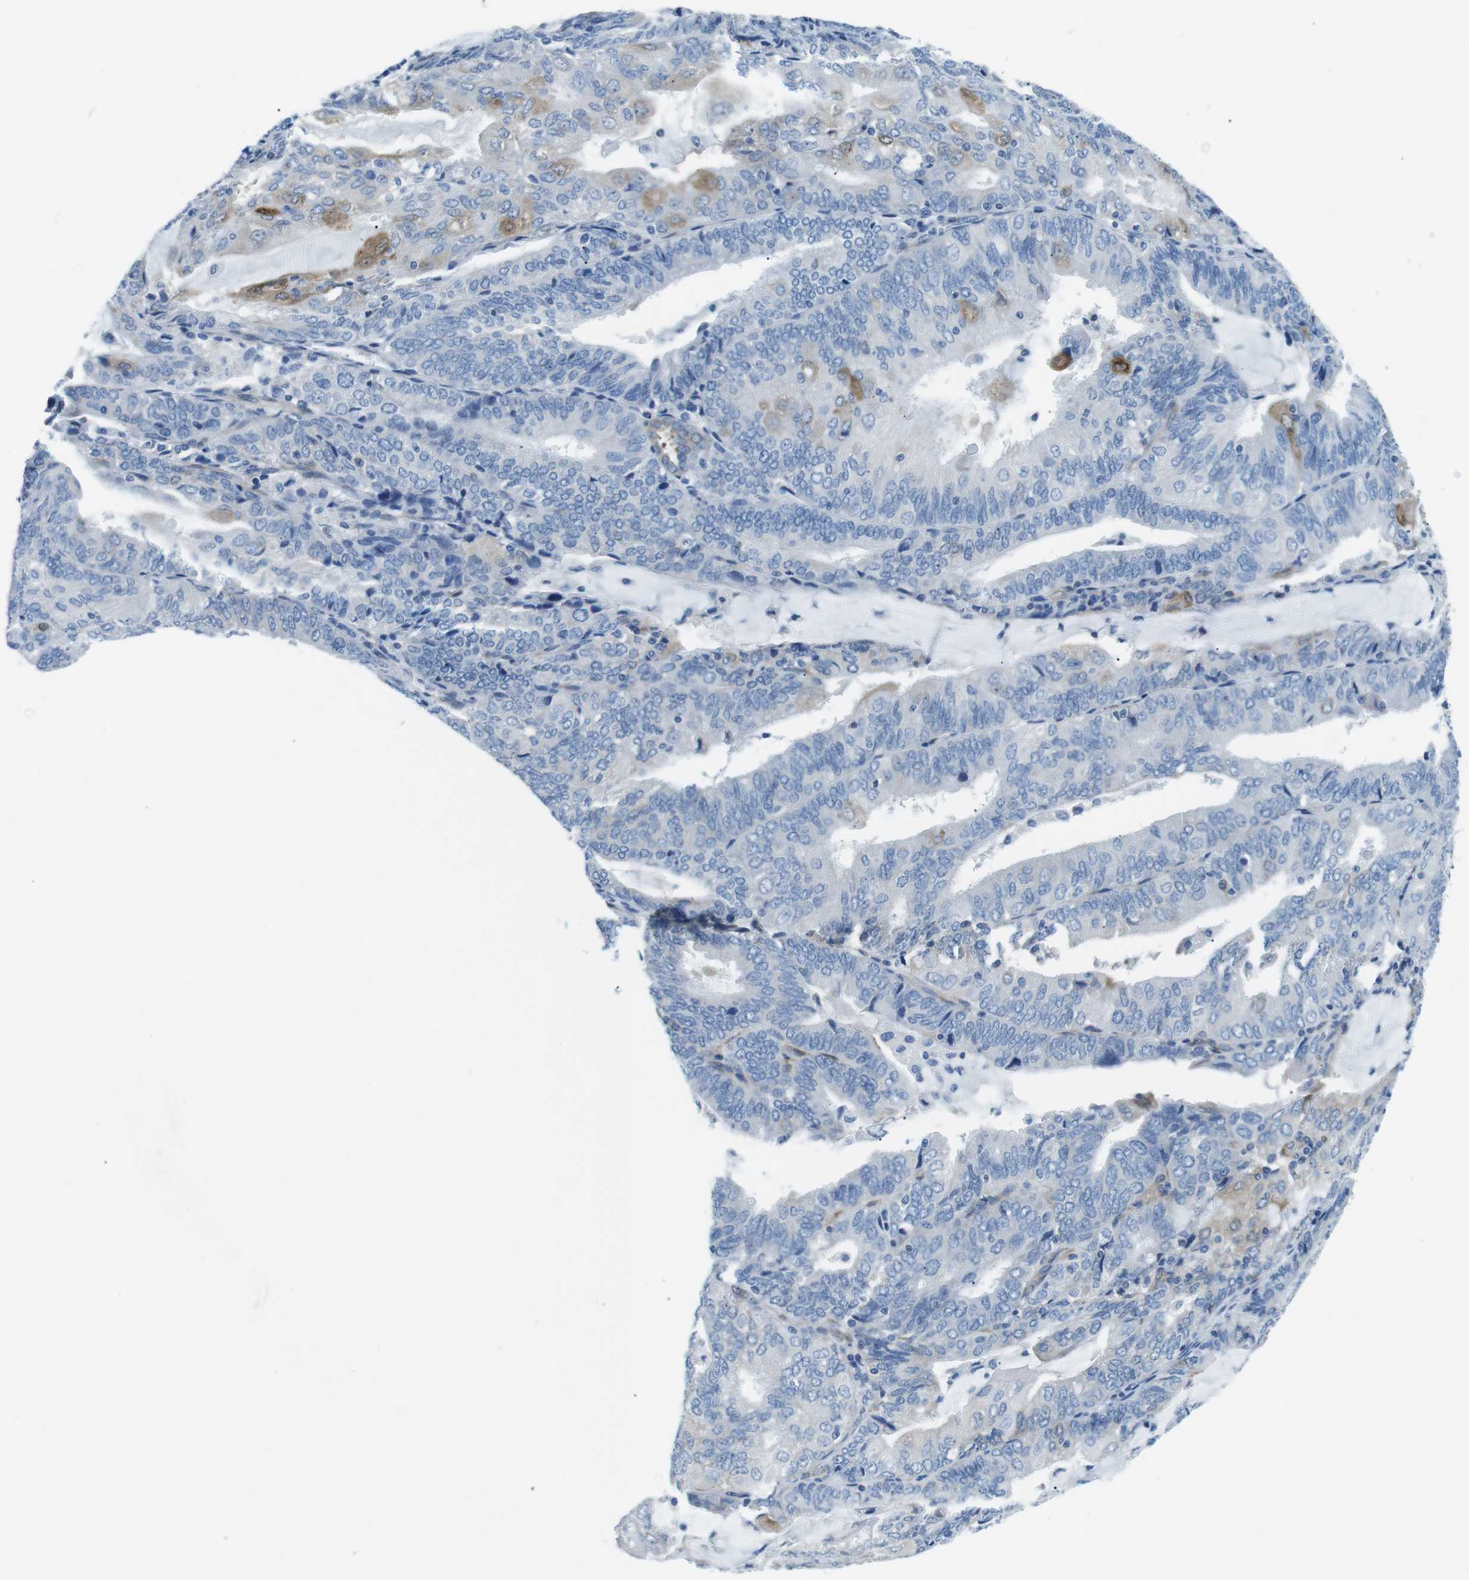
{"staining": {"intensity": "moderate", "quantity": "<25%", "location": "cytoplasmic/membranous"}, "tissue": "endometrial cancer", "cell_type": "Tumor cells", "image_type": "cancer", "snomed": [{"axis": "morphology", "description": "Adenocarcinoma, NOS"}, {"axis": "topography", "description": "Endometrium"}], "caption": "A high-resolution photomicrograph shows immunohistochemistry staining of adenocarcinoma (endometrial), which exhibits moderate cytoplasmic/membranous staining in about <25% of tumor cells. The staining was performed using DAB (3,3'-diaminobenzidine) to visualize the protein expression in brown, while the nuclei were stained in blue with hematoxylin (Magnification: 20x).", "gene": "PHLDA1", "patient": {"sex": "female", "age": 81}}